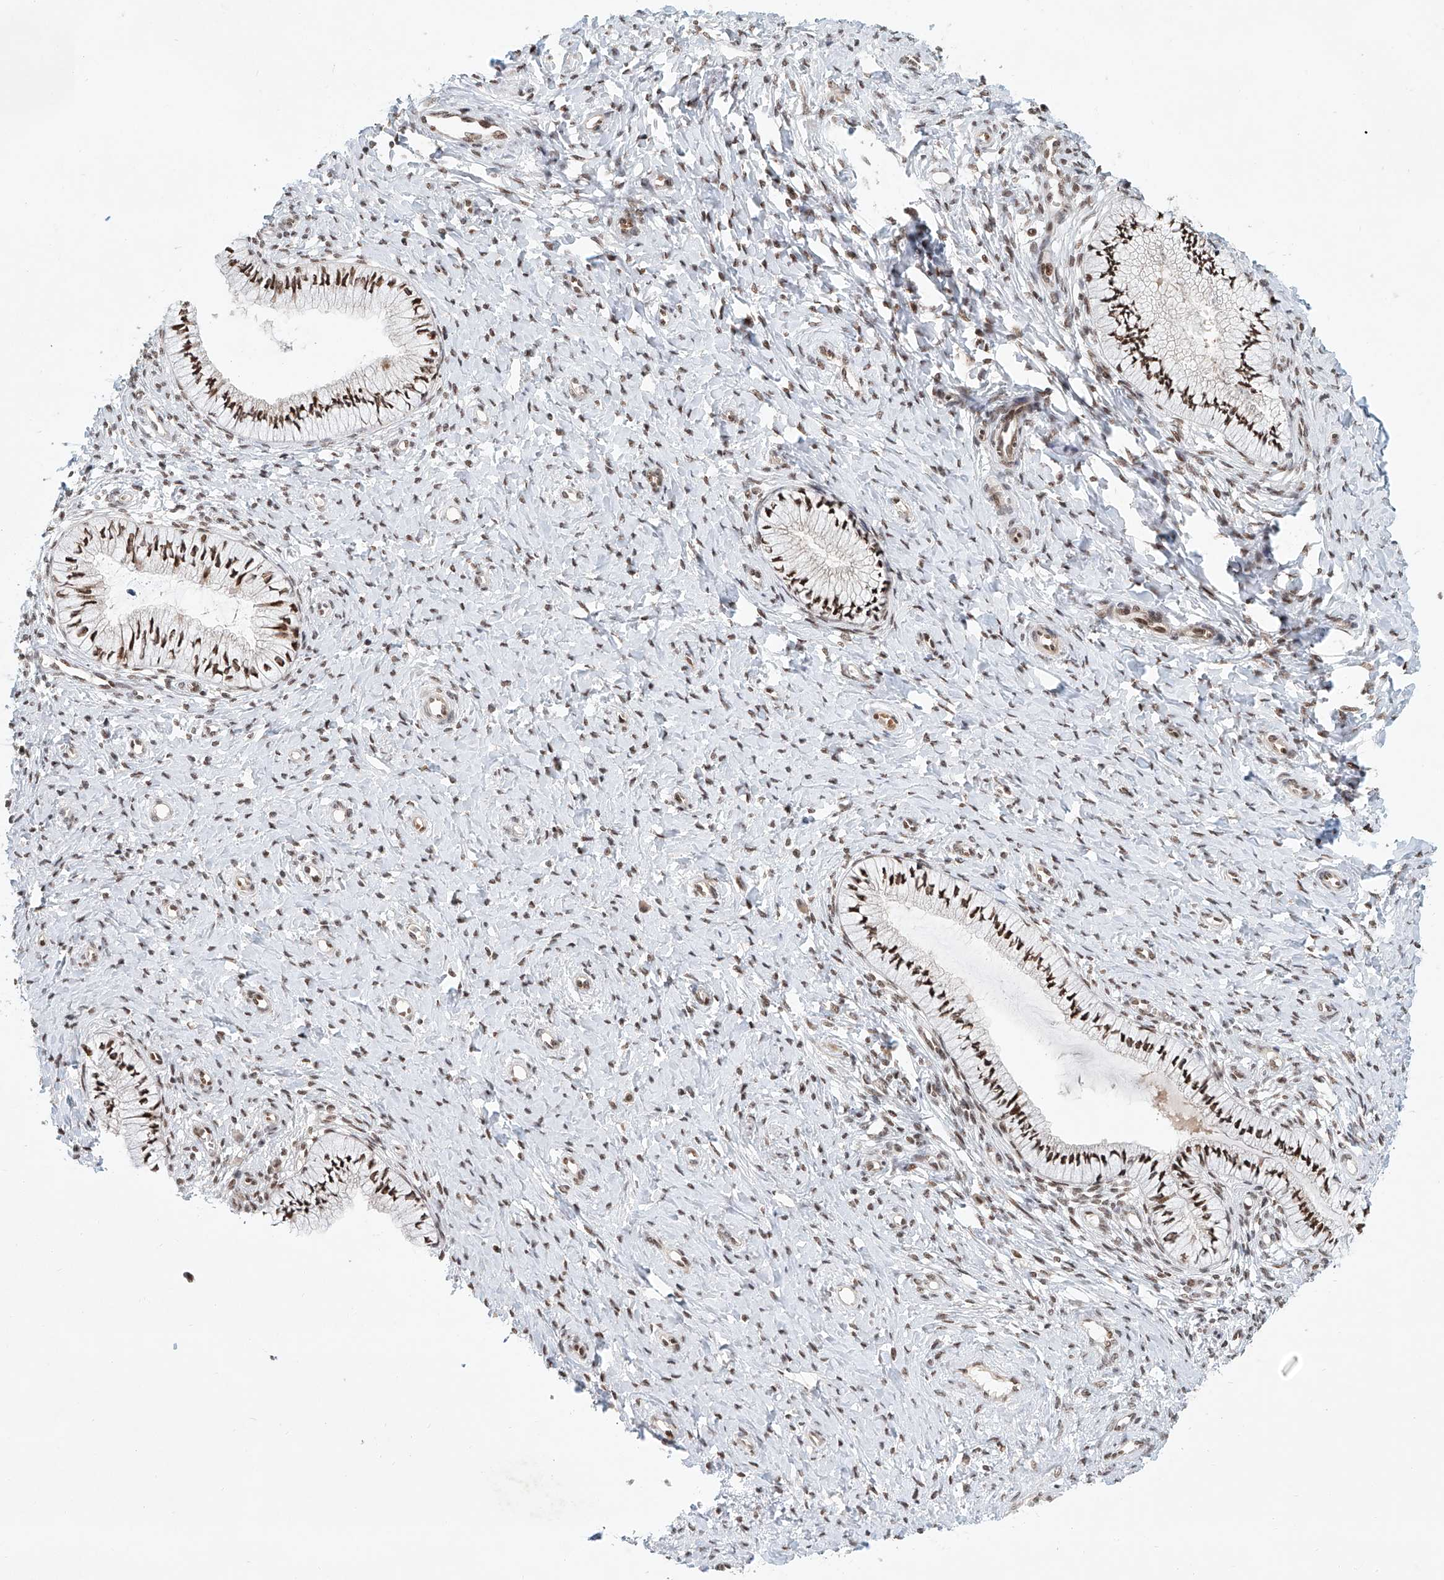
{"staining": {"intensity": "strong", "quantity": ">75%", "location": "nuclear"}, "tissue": "cervix", "cell_type": "Glandular cells", "image_type": "normal", "snomed": [{"axis": "morphology", "description": "Normal tissue, NOS"}, {"axis": "topography", "description": "Cervix"}], "caption": "Protein staining of benign cervix shows strong nuclear expression in approximately >75% of glandular cells. (Brightfield microscopy of DAB IHC at high magnification).", "gene": "ZNF470", "patient": {"sex": "female", "age": 36}}